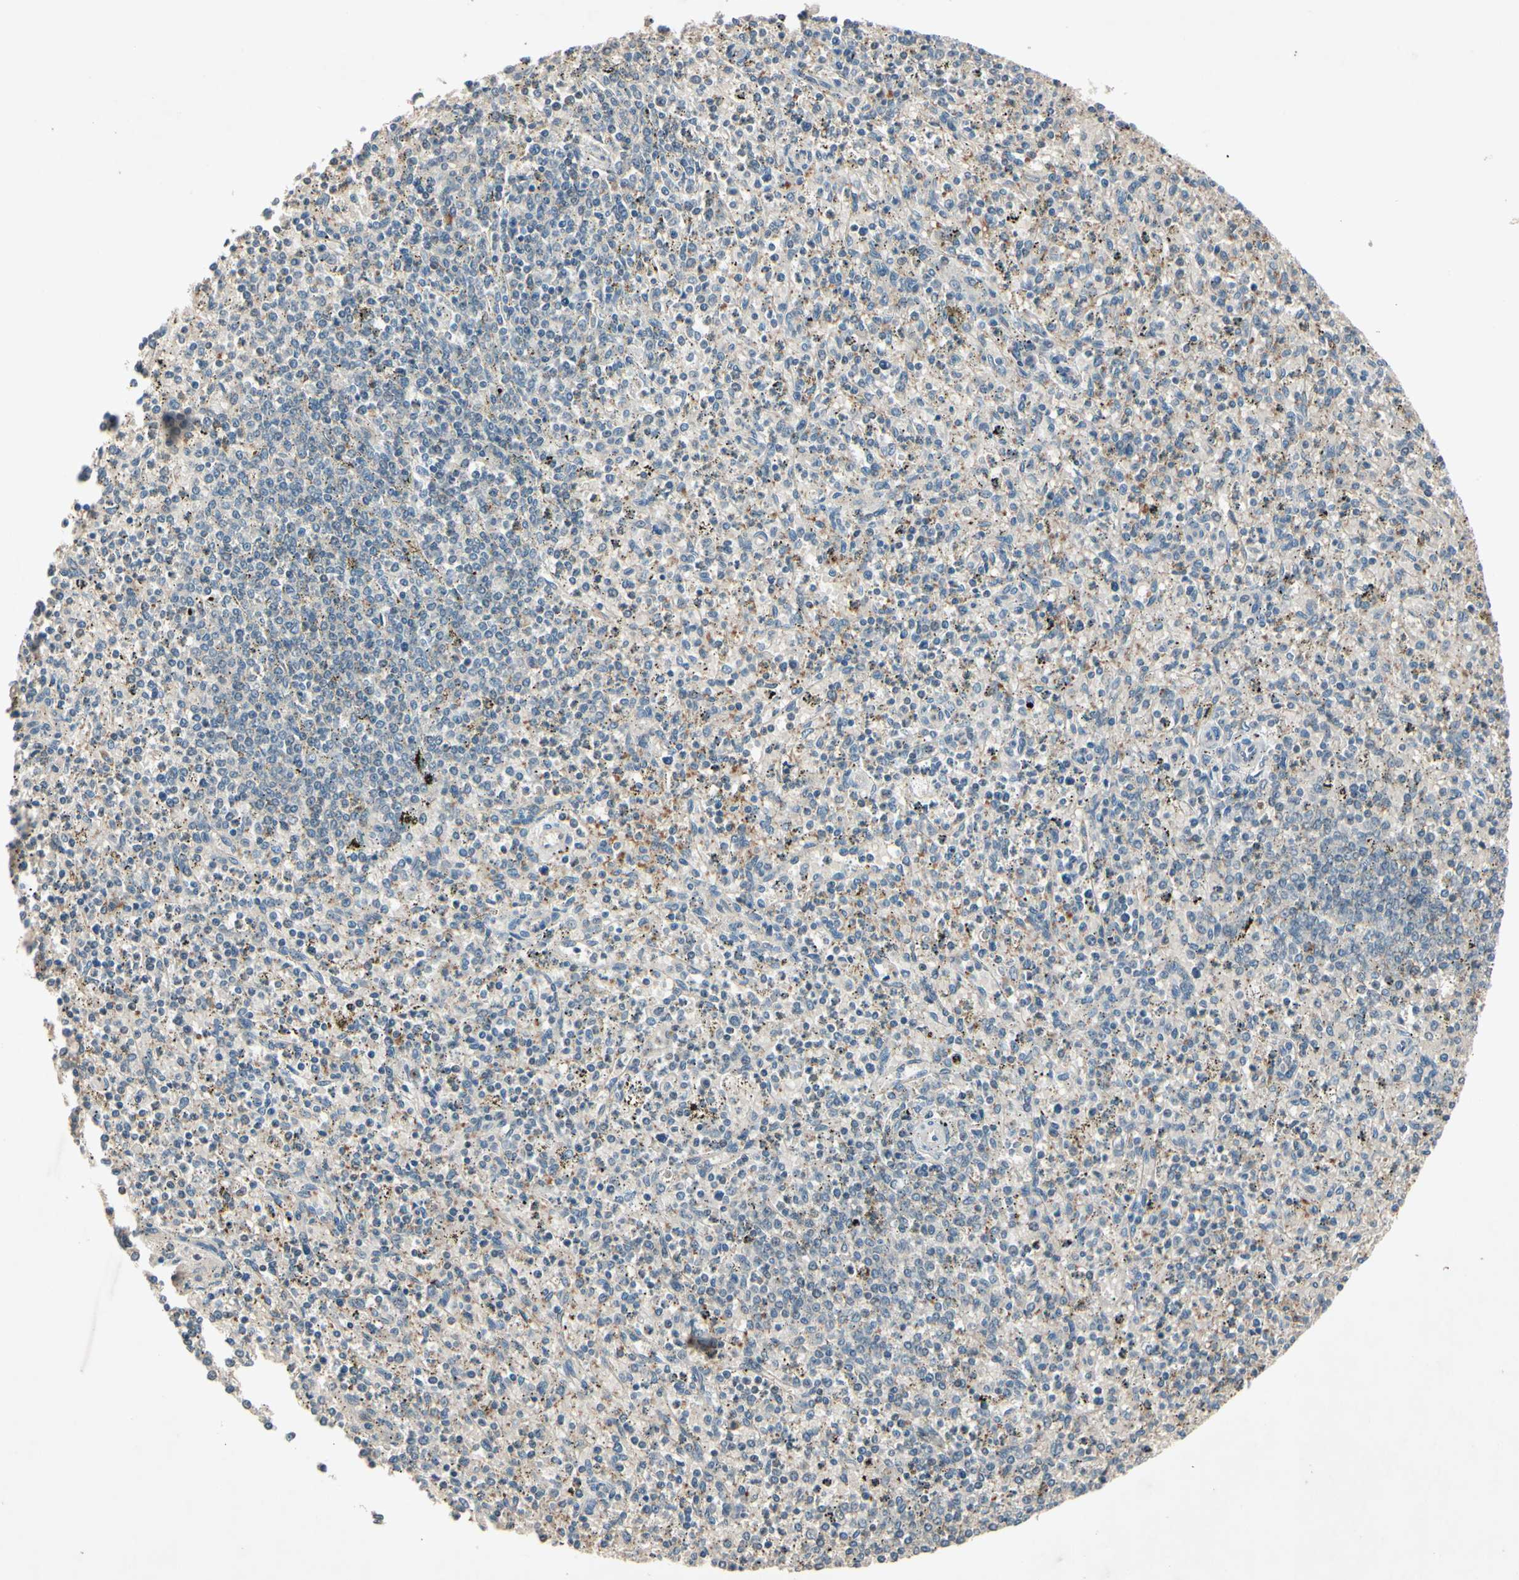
{"staining": {"intensity": "weak", "quantity": ">75%", "location": "cytoplasmic/membranous"}, "tissue": "spleen", "cell_type": "Cells in red pulp", "image_type": "normal", "snomed": [{"axis": "morphology", "description": "Normal tissue, NOS"}, {"axis": "topography", "description": "Spleen"}], "caption": "IHC histopathology image of unremarkable human spleen stained for a protein (brown), which reveals low levels of weak cytoplasmic/membranous expression in approximately >75% of cells in red pulp.", "gene": "NSF", "patient": {"sex": "male", "age": 72}}